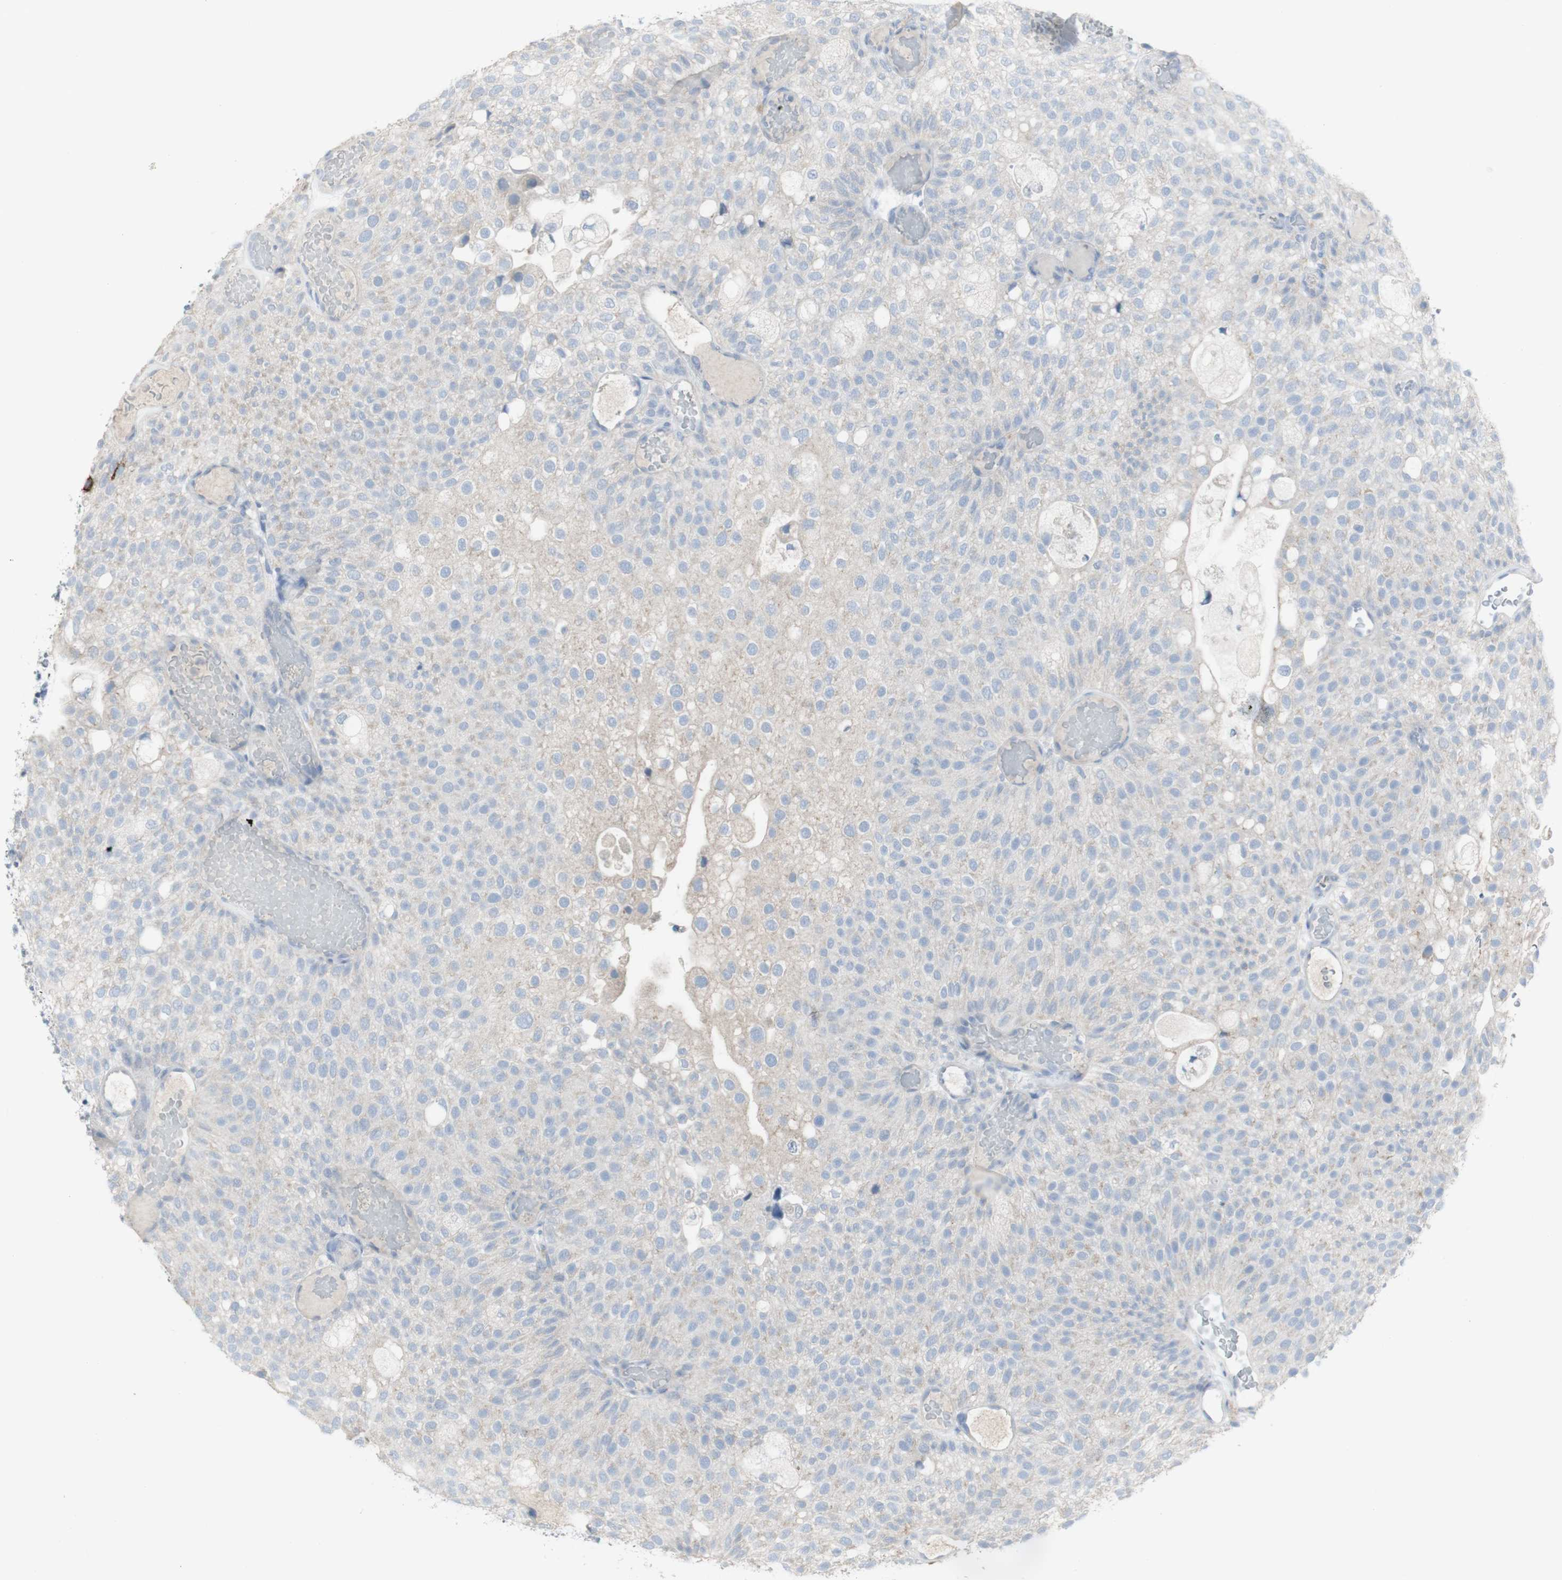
{"staining": {"intensity": "weak", "quantity": "<25%", "location": "cytoplasmic/membranous"}, "tissue": "urothelial cancer", "cell_type": "Tumor cells", "image_type": "cancer", "snomed": [{"axis": "morphology", "description": "Urothelial carcinoma, Low grade"}, {"axis": "topography", "description": "Urinary bladder"}], "caption": "Protein analysis of low-grade urothelial carcinoma reveals no significant positivity in tumor cells. Nuclei are stained in blue.", "gene": "CD207", "patient": {"sex": "male", "age": 78}}